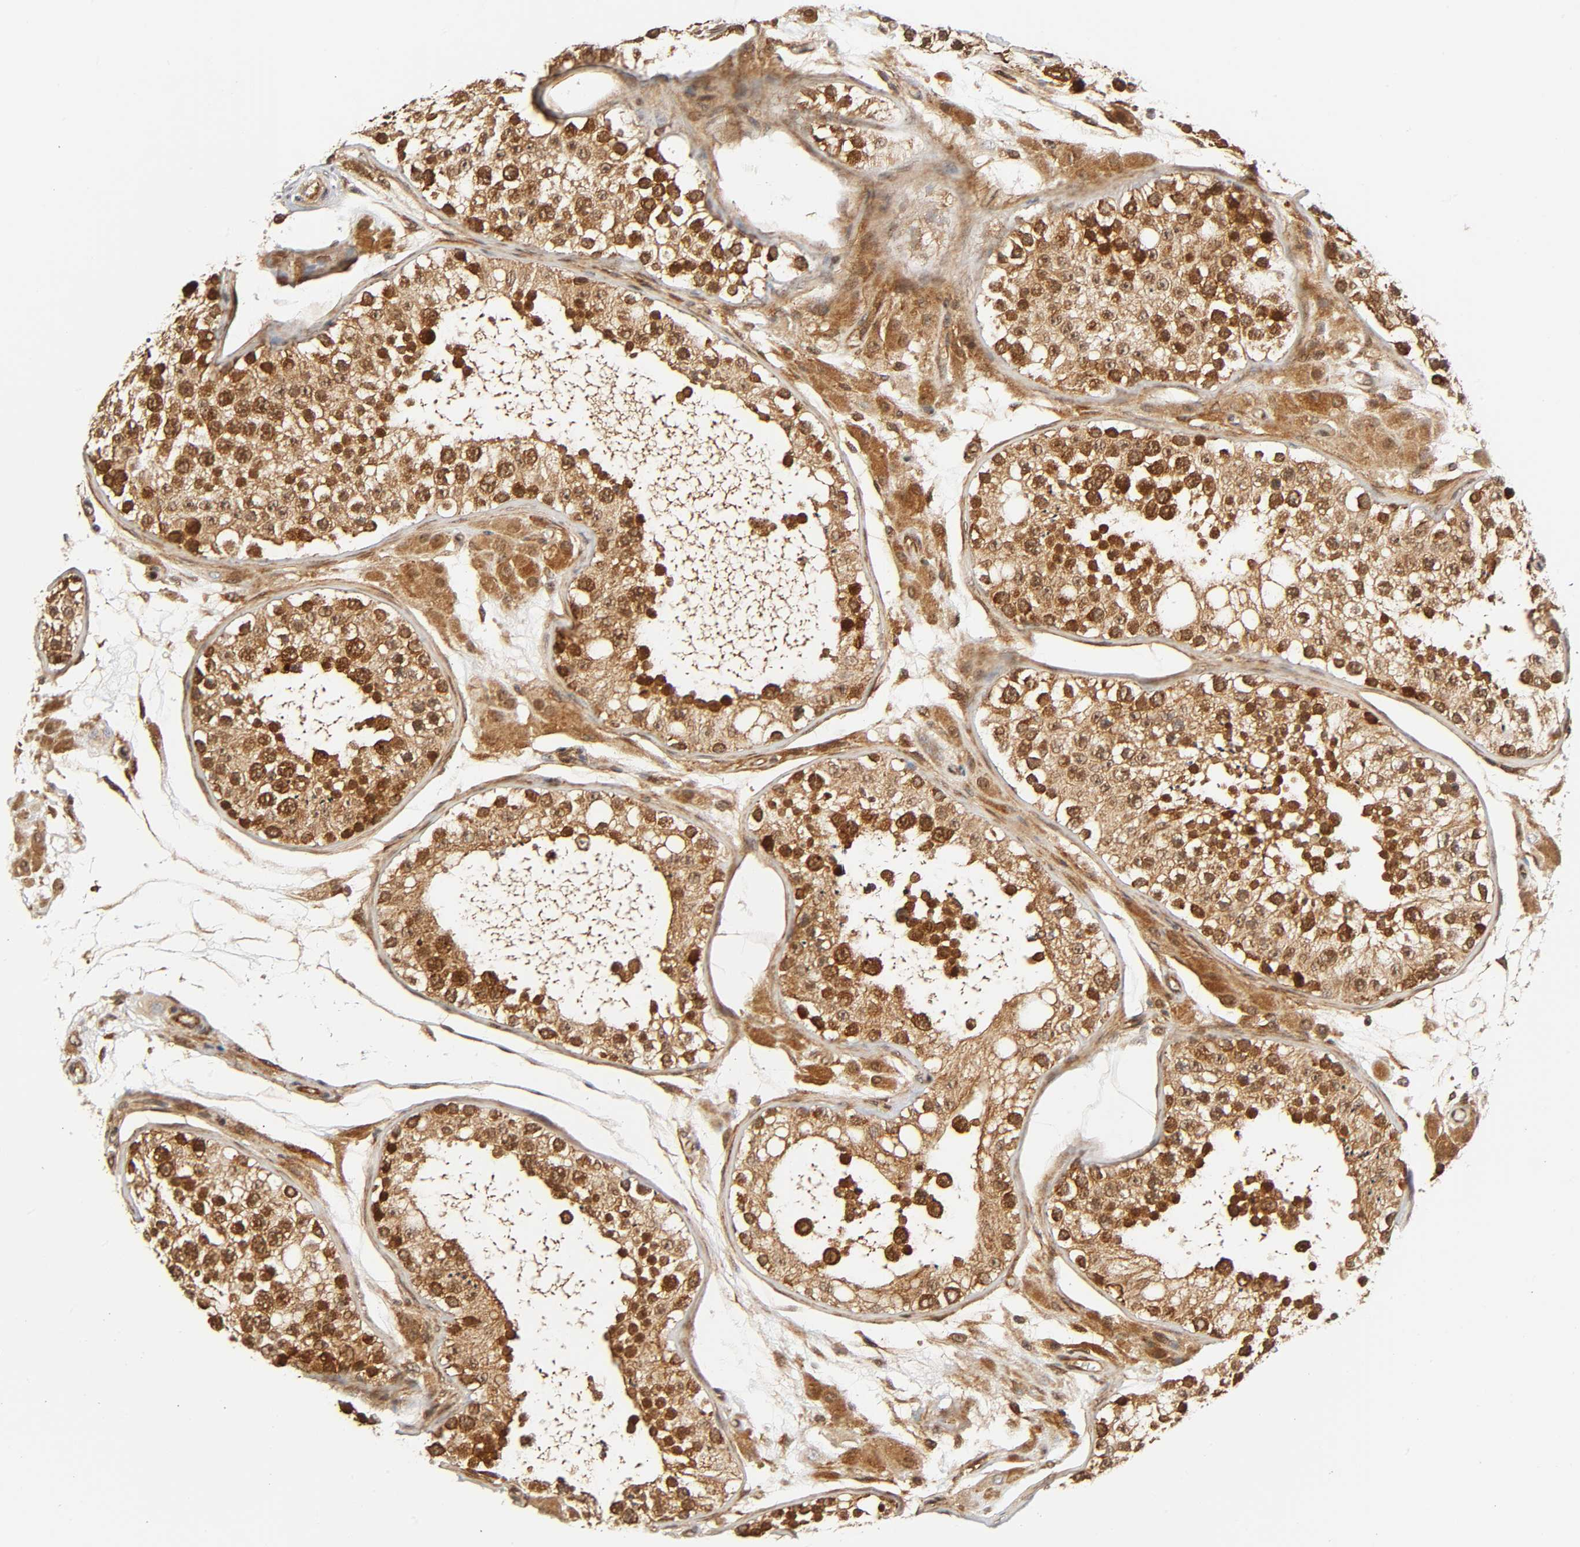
{"staining": {"intensity": "moderate", "quantity": ">75%", "location": "cytoplasmic/membranous,nuclear"}, "tissue": "testis", "cell_type": "Cells in seminiferous ducts", "image_type": "normal", "snomed": [{"axis": "morphology", "description": "Normal tissue, NOS"}, {"axis": "topography", "description": "Testis"}], "caption": "Immunohistochemical staining of benign human testis exhibits >75% levels of moderate cytoplasmic/membranous,nuclear protein staining in about >75% of cells in seminiferous ducts. (Stains: DAB in brown, nuclei in blue, Microscopy: brightfield microscopy at high magnification).", "gene": "IQCJ", "patient": {"sex": "male", "age": 26}}